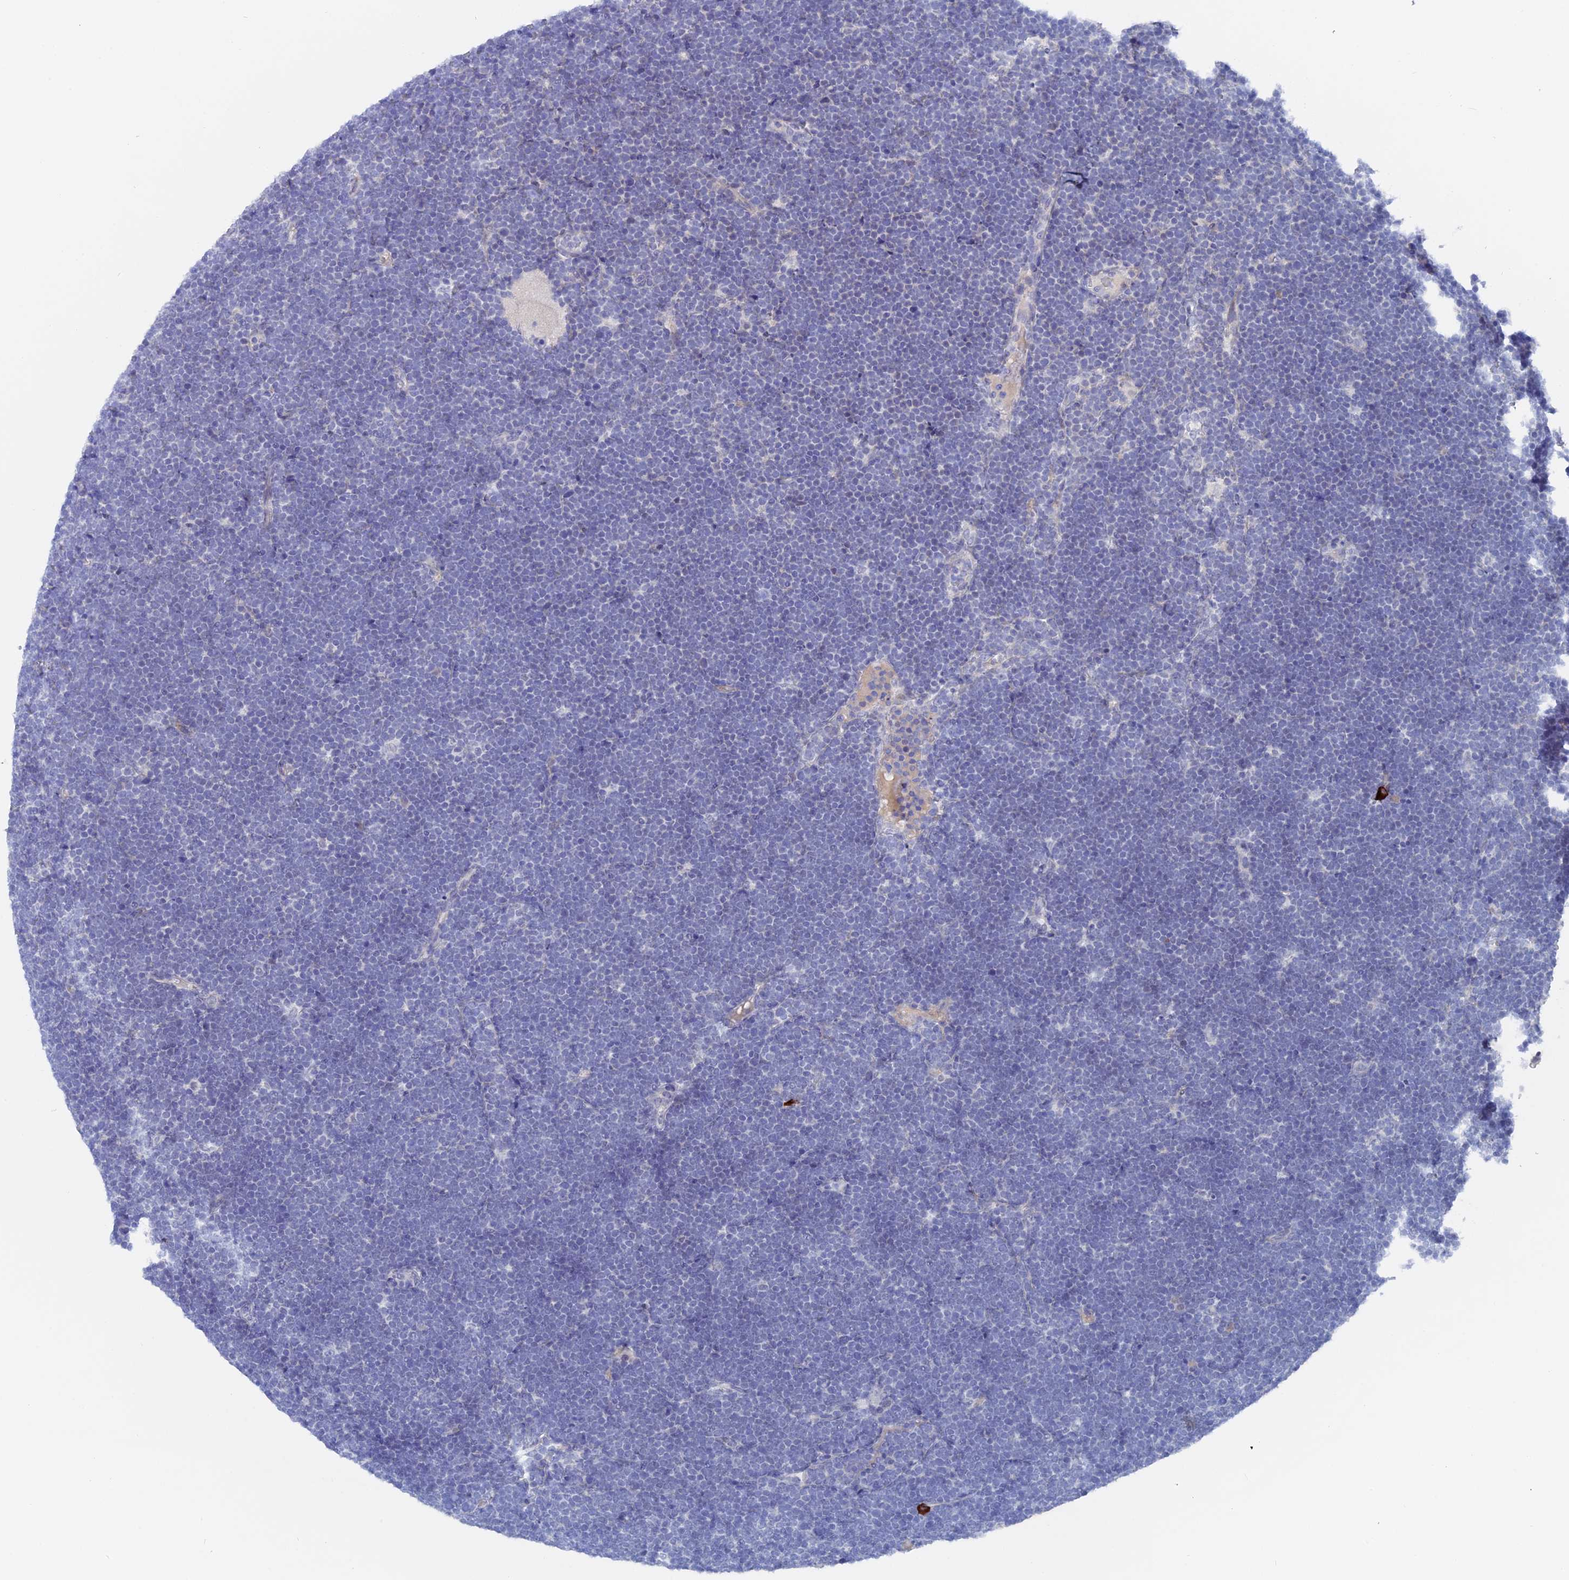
{"staining": {"intensity": "negative", "quantity": "none", "location": "none"}, "tissue": "lymphoma", "cell_type": "Tumor cells", "image_type": "cancer", "snomed": [{"axis": "morphology", "description": "Malignant lymphoma, non-Hodgkin's type, High grade"}, {"axis": "topography", "description": "Lymph node"}], "caption": "The micrograph reveals no staining of tumor cells in malignant lymphoma, non-Hodgkin's type (high-grade).", "gene": "DACT3", "patient": {"sex": "male", "age": 13}}